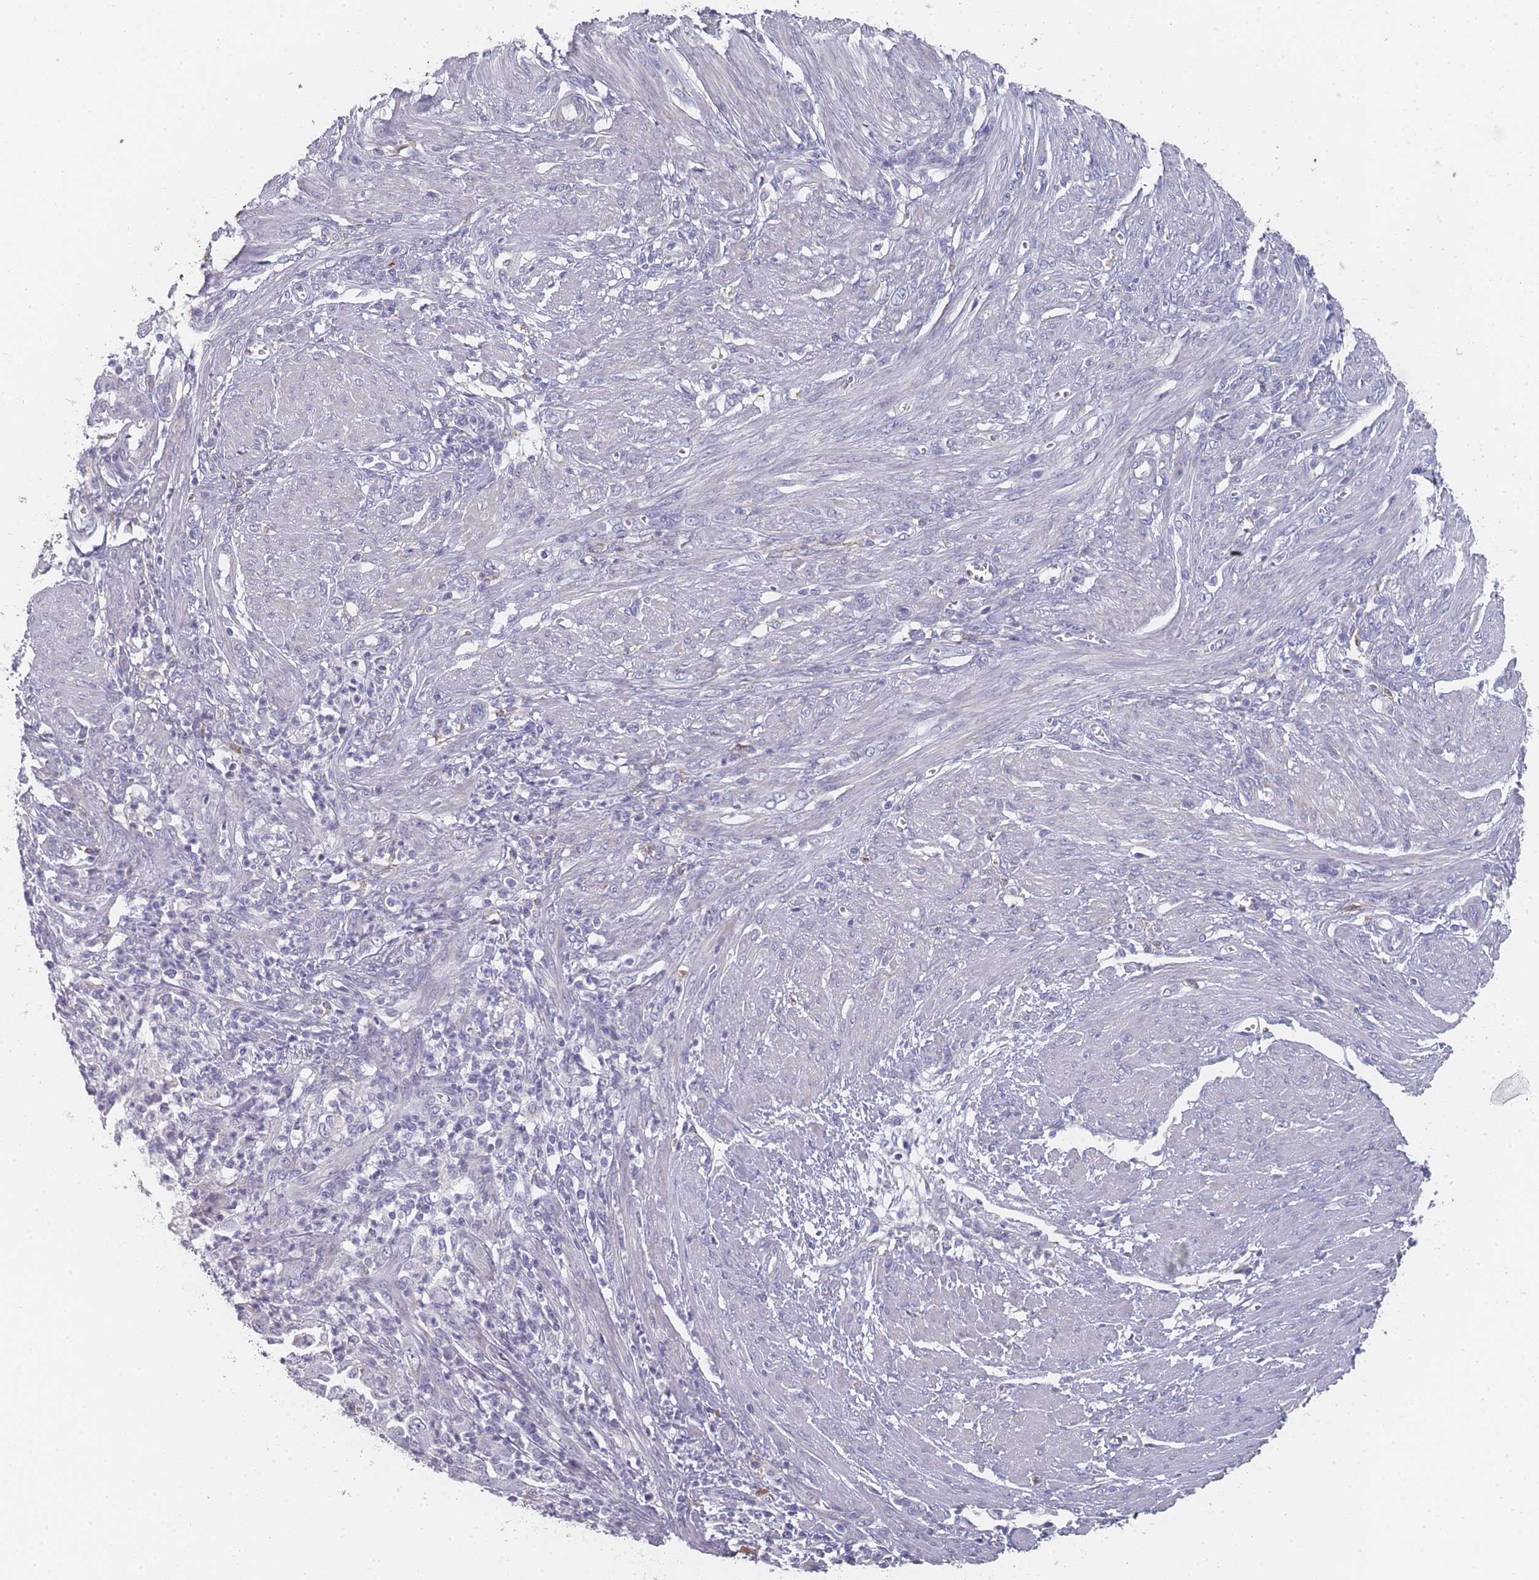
{"staining": {"intensity": "negative", "quantity": "none", "location": "none"}, "tissue": "endometrial cancer", "cell_type": "Tumor cells", "image_type": "cancer", "snomed": [{"axis": "morphology", "description": "Adenocarcinoma, NOS"}, {"axis": "topography", "description": "Endometrium"}], "caption": "Immunohistochemical staining of human adenocarcinoma (endometrial) reveals no significant staining in tumor cells. (Brightfield microscopy of DAB (3,3'-diaminobenzidine) immunohistochemistry (IHC) at high magnification).", "gene": "SLC35E4", "patient": {"sex": "female", "age": 51}}